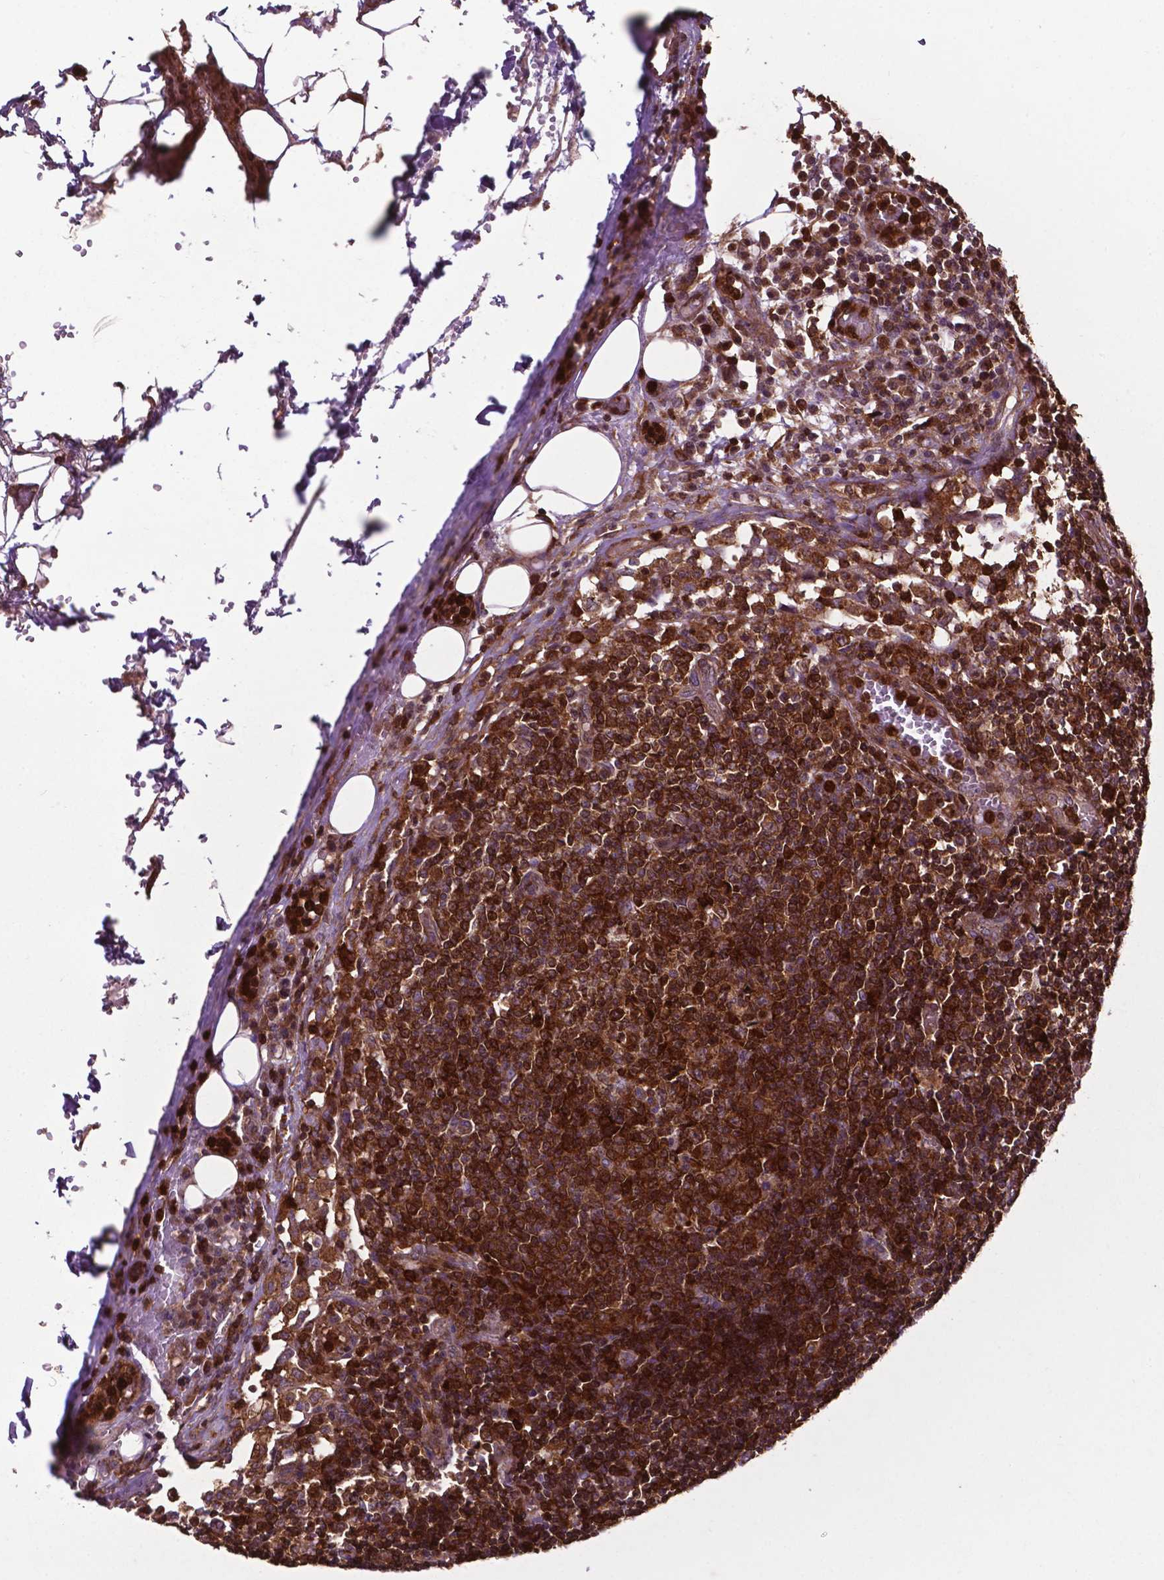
{"staining": {"intensity": "strong", "quantity": ">75%", "location": "cytoplasmic/membranous"}, "tissue": "lymph node", "cell_type": "Germinal center cells", "image_type": "normal", "snomed": [{"axis": "morphology", "description": "Normal tissue, NOS"}, {"axis": "topography", "description": "Lymph node"}], "caption": "Protein expression analysis of benign human lymph node reveals strong cytoplasmic/membranous positivity in about >75% of germinal center cells. (DAB (3,3'-diaminobenzidine) IHC, brown staining for protein, blue staining for nuclei).", "gene": "SMAD3", "patient": {"sex": "male", "age": 62}}